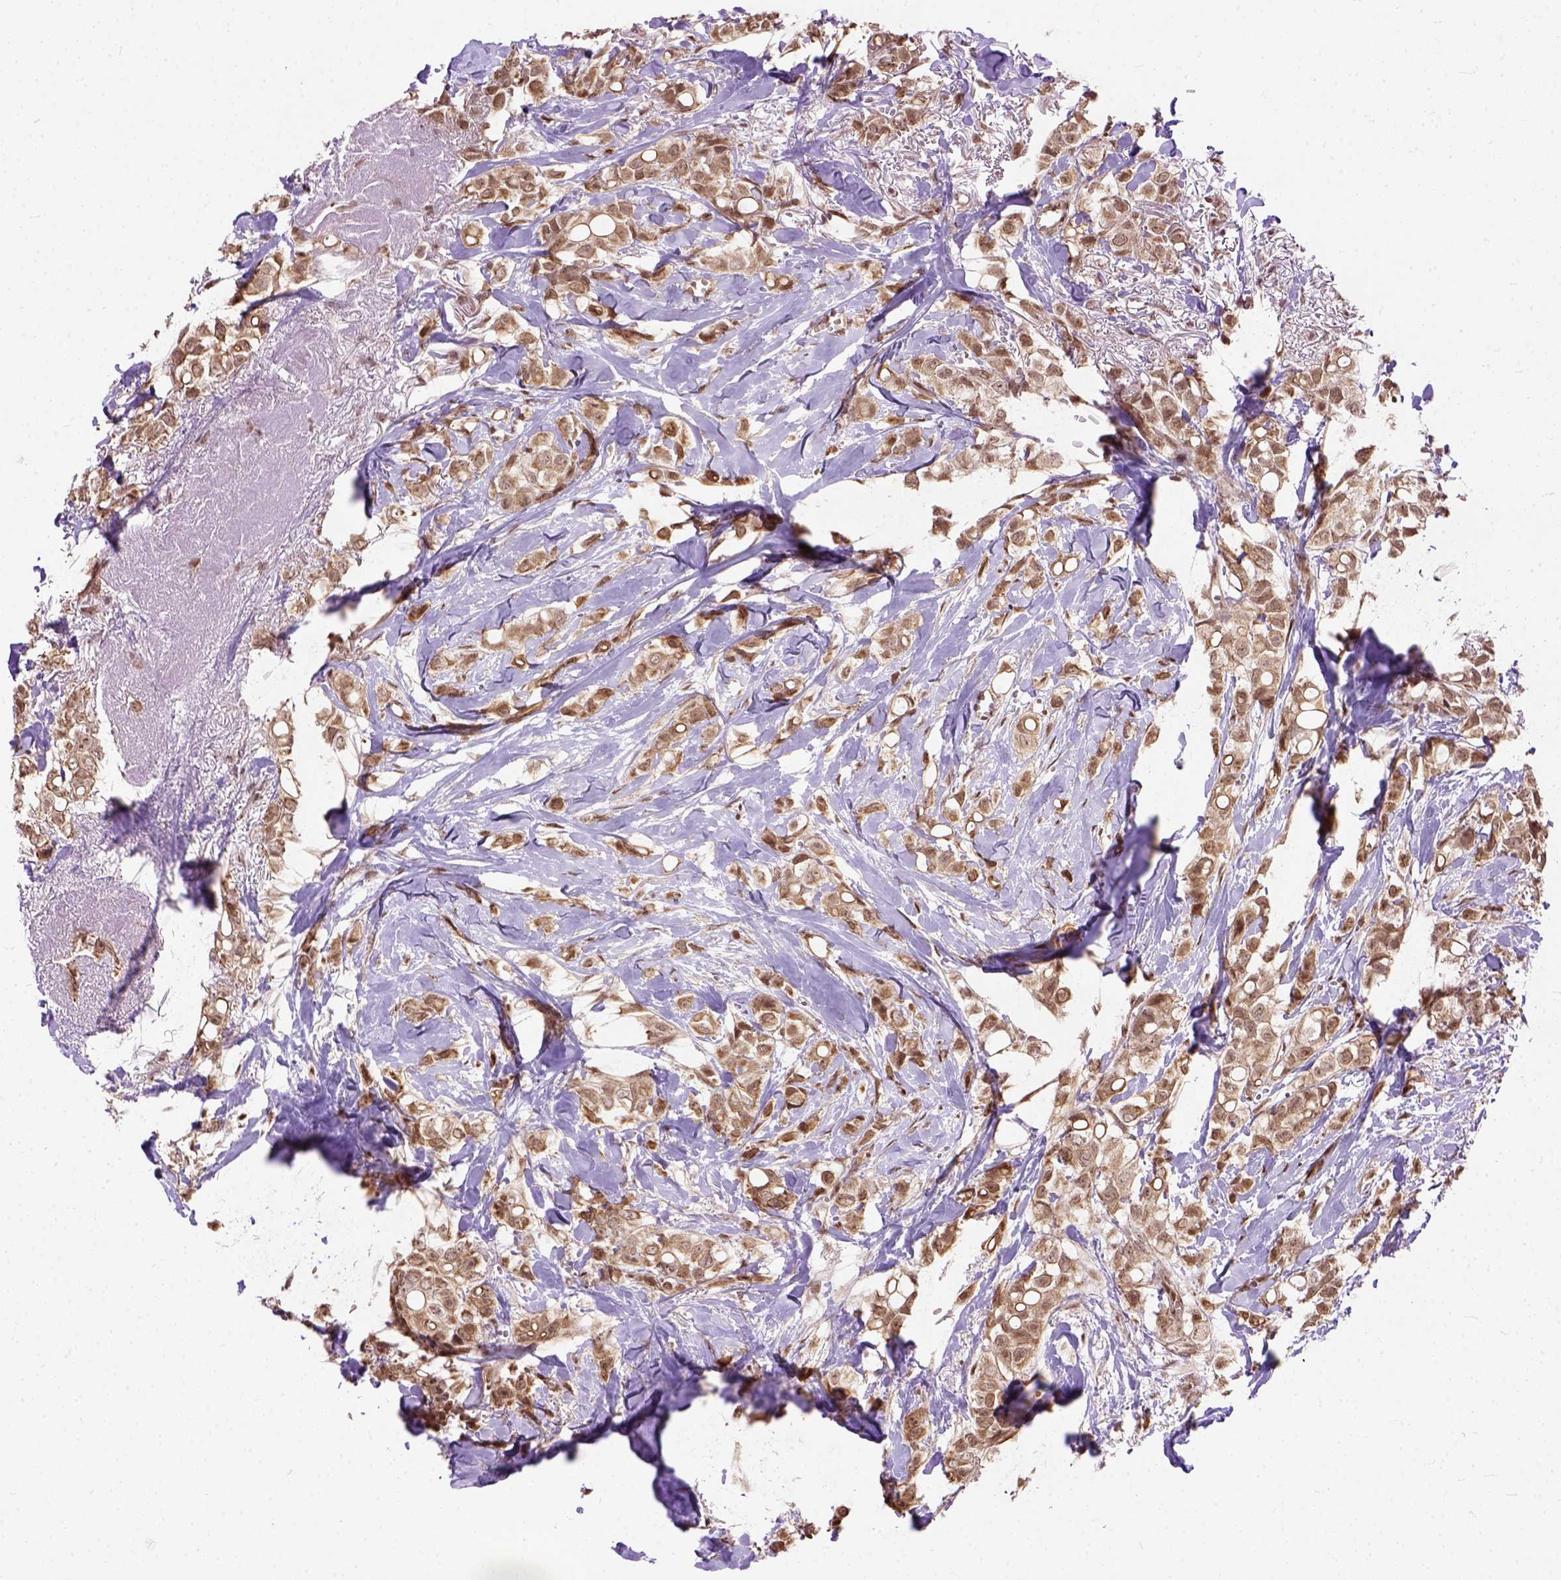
{"staining": {"intensity": "strong", "quantity": ">75%", "location": "nuclear"}, "tissue": "breast cancer", "cell_type": "Tumor cells", "image_type": "cancer", "snomed": [{"axis": "morphology", "description": "Duct carcinoma"}, {"axis": "topography", "description": "Breast"}], "caption": "Breast cancer stained with a protein marker demonstrates strong staining in tumor cells.", "gene": "ZNF630", "patient": {"sex": "female", "age": 85}}